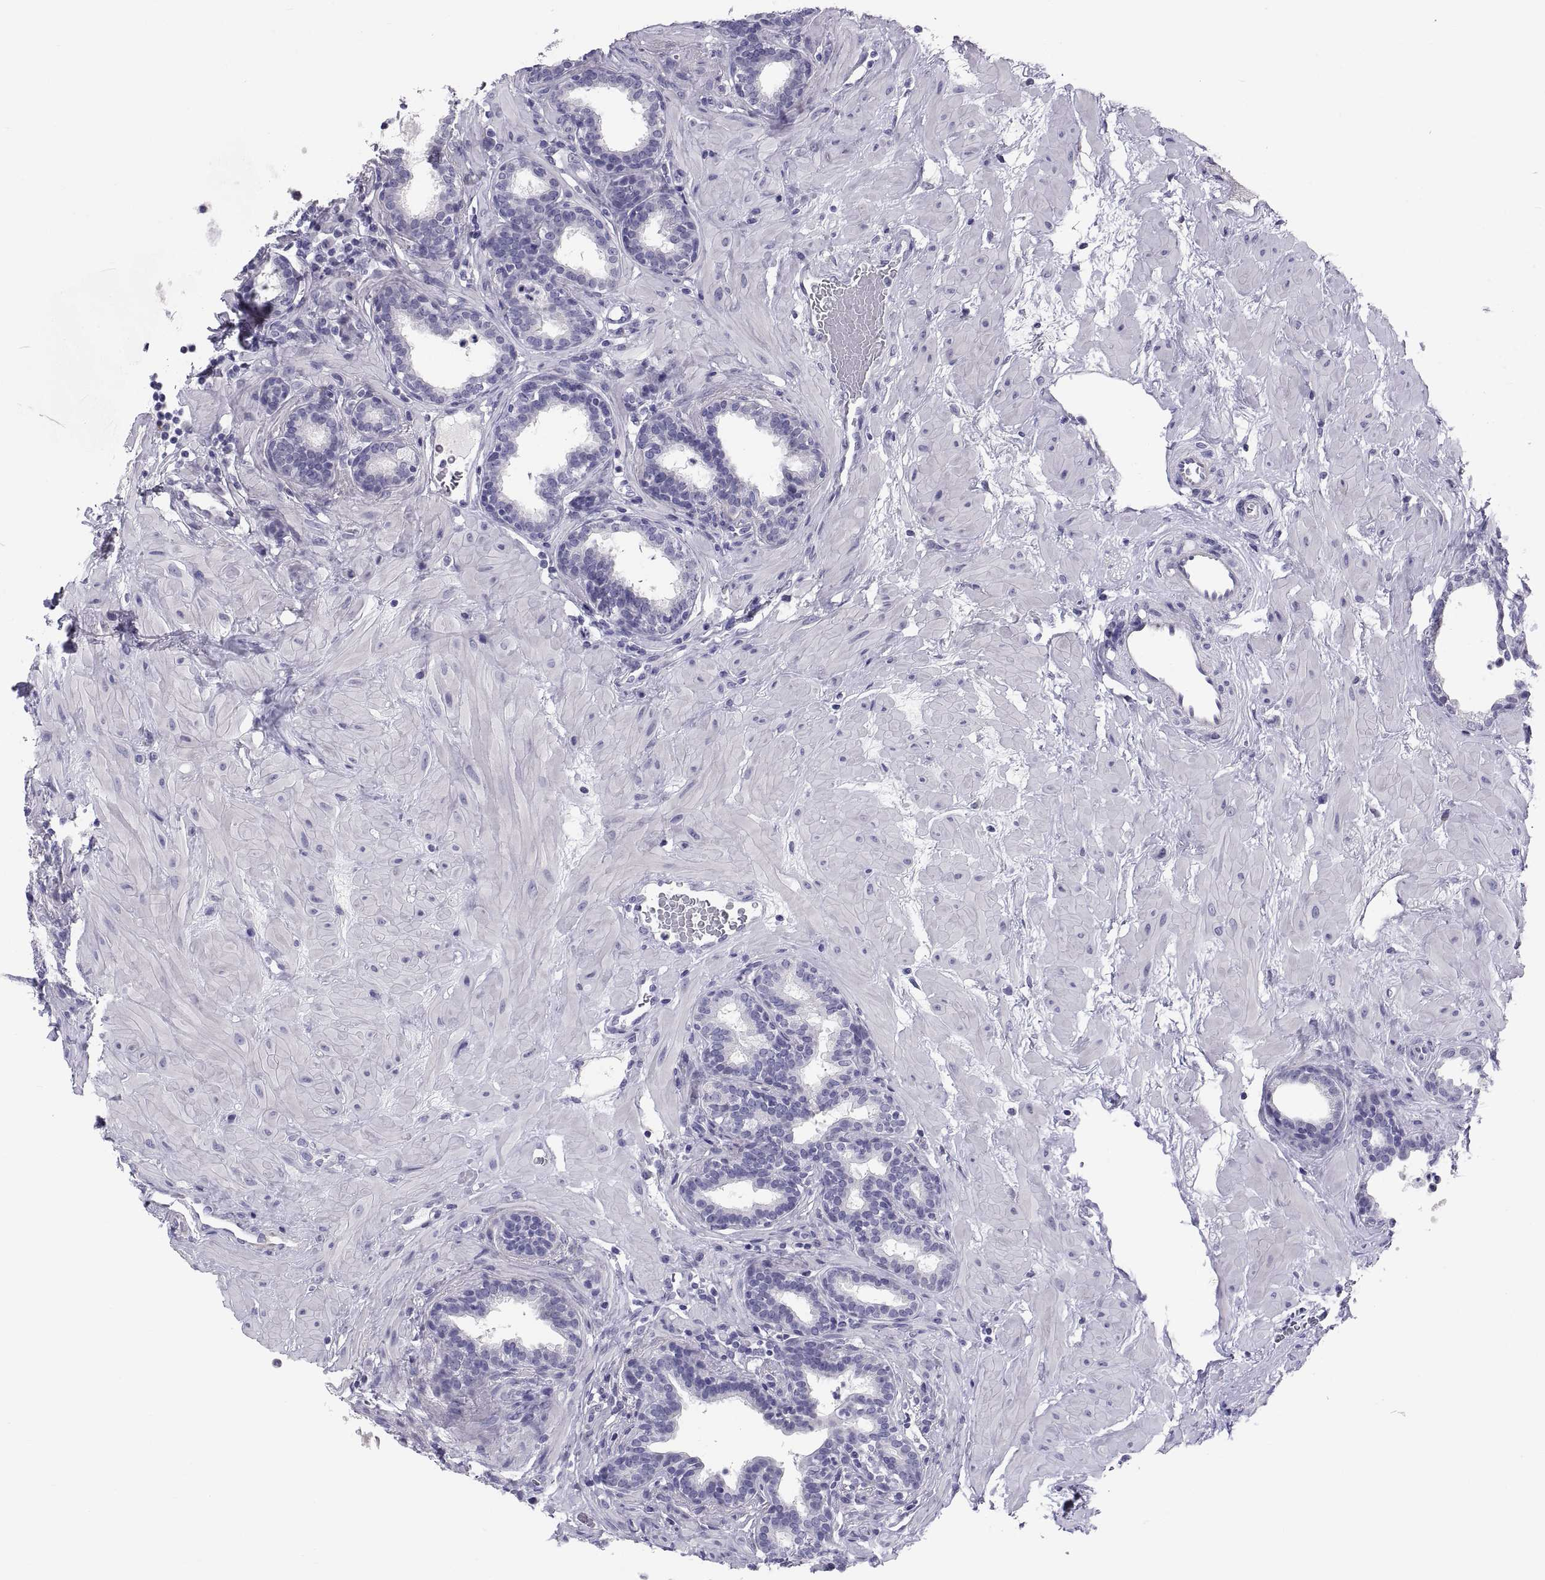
{"staining": {"intensity": "negative", "quantity": "none", "location": "none"}, "tissue": "prostate", "cell_type": "Glandular cells", "image_type": "normal", "snomed": [{"axis": "morphology", "description": "Normal tissue, NOS"}, {"axis": "topography", "description": "Prostate"}], "caption": "Immunohistochemistry (IHC) image of benign prostate: human prostate stained with DAB (3,3'-diaminobenzidine) displays no significant protein positivity in glandular cells. Brightfield microscopy of immunohistochemistry (IHC) stained with DAB (3,3'-diaminobenzidine) (brown) and hematoxylin (blue), captured at high magnification.", "gene": "TEX13A", "patient": {"sex": "male", "age": 37}}